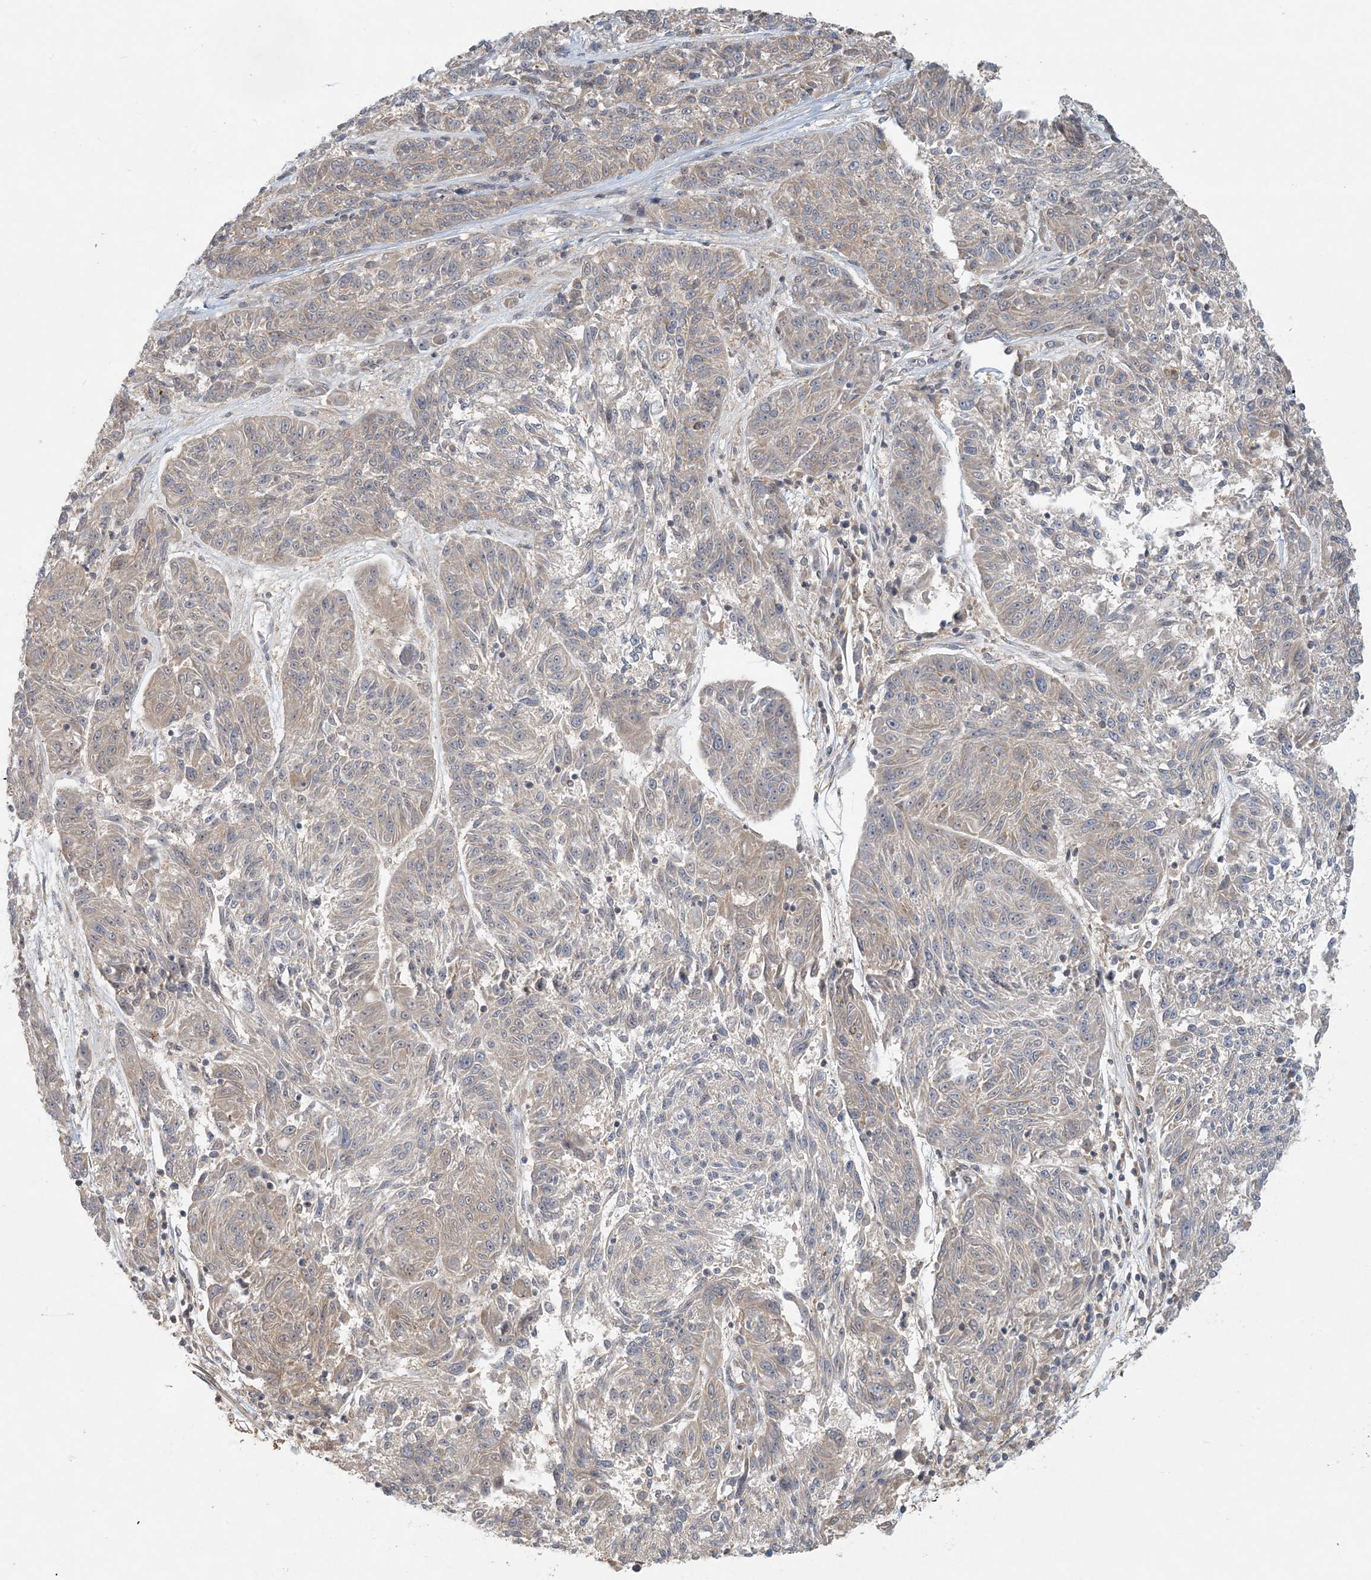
{"staining": {"intensity": "weak", "quantity": ">75%", "location": "cytoplasmic/membranous"}, "tissue": "melanoma", "cell_type": "Tumor cells", "image_type": "cancer", "snomed": [{"axis": "morphology", "description": "Malignant melanoma, NOS"}, {"axis": "topography", "description": "Skin"}], "caption": "About >75% of tumor cells in melanoma demonstrate weak cytoplasmic/membranous protein positivity as visualized by brown immunohistochemical staining.", "gene": "OBI1", "patient": {"sex": "male", "age": 53}}